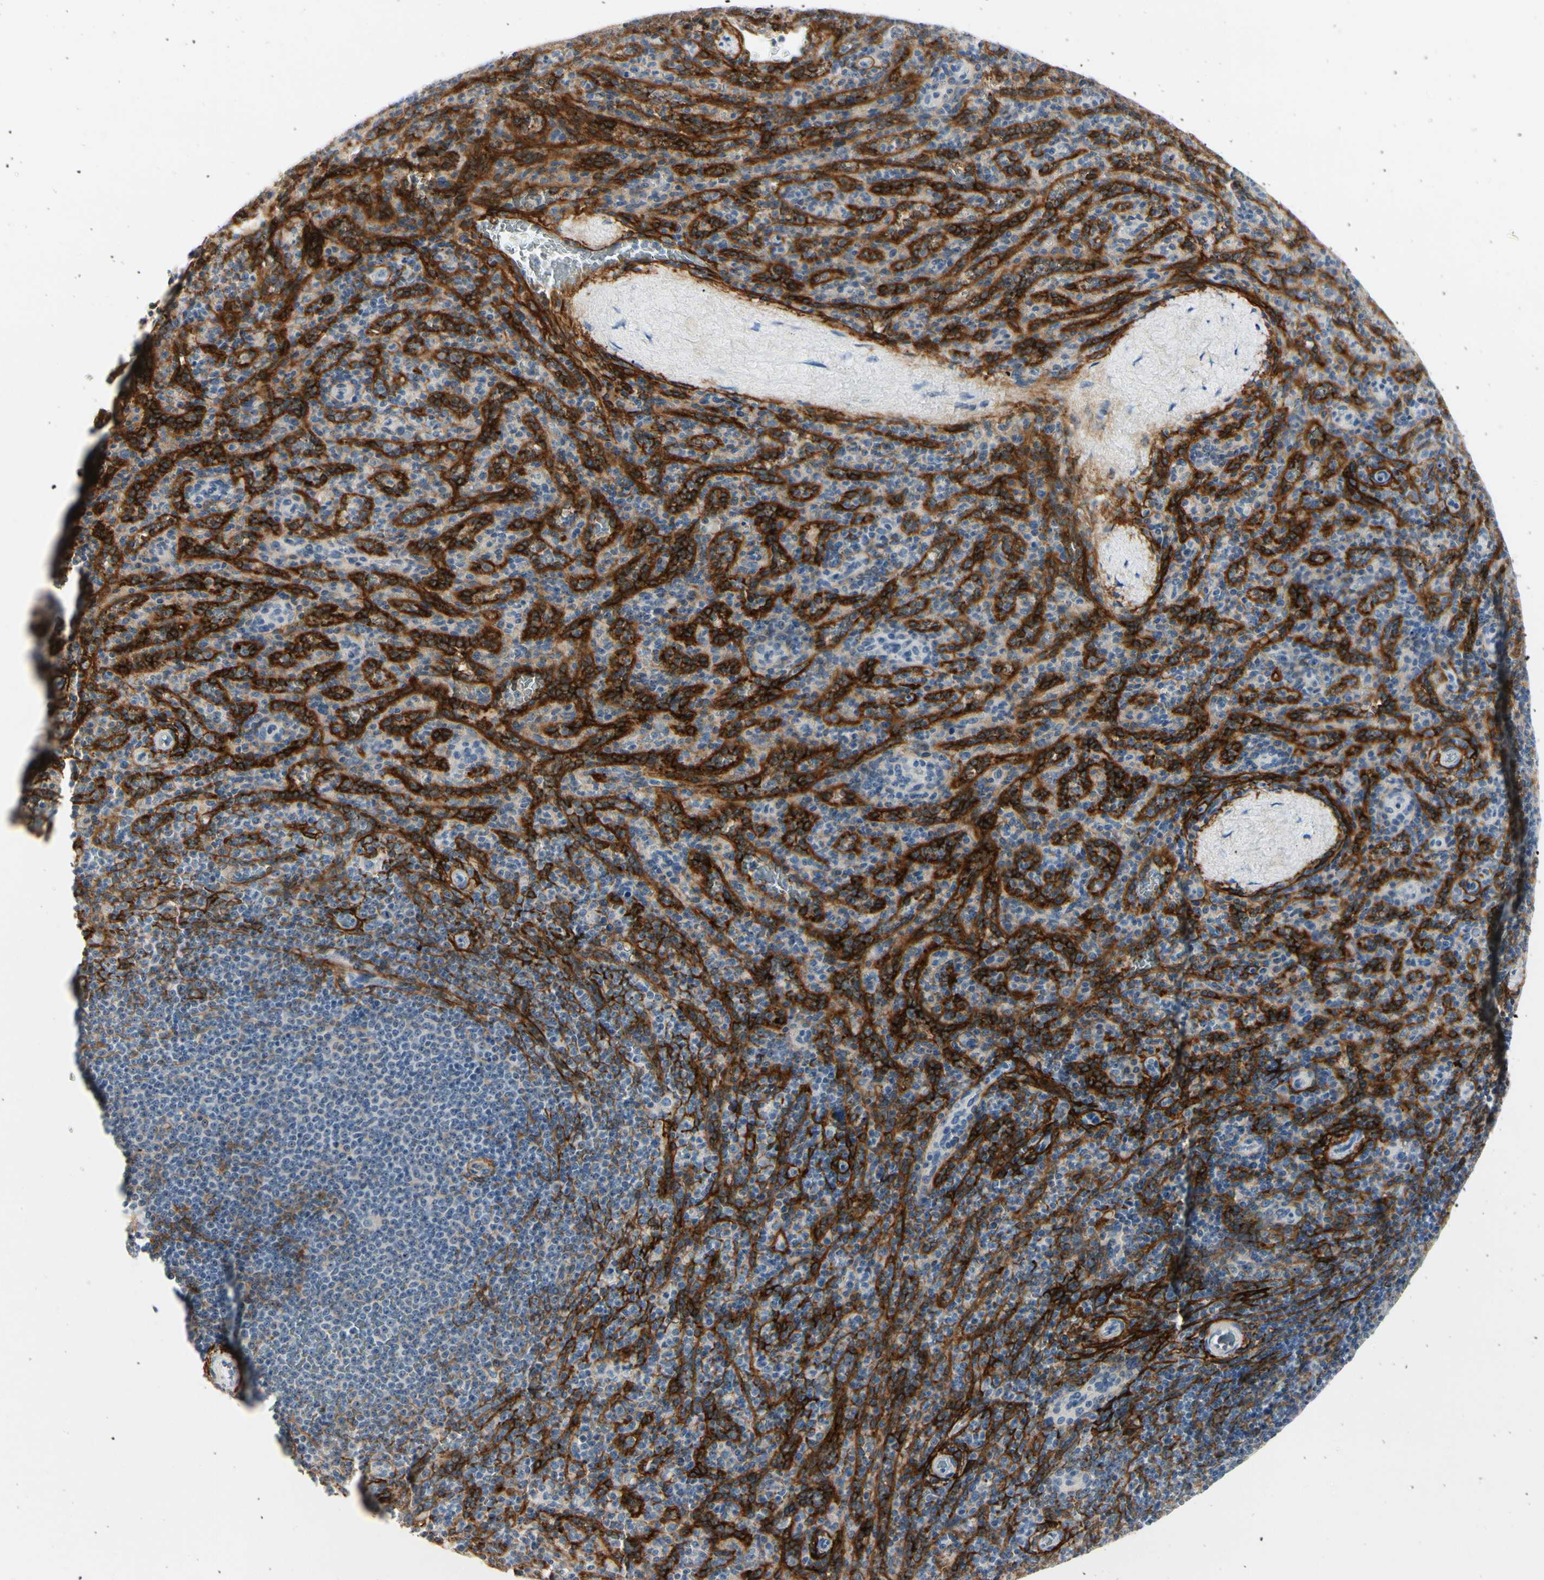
{"staining": {"intensity": "negative", "quantity": "none", "location": "none"}, "tissue": "spleen", "cell_type": "Cells in red pulp", "image_type": "normal", "snomed": [{"axis": "morphology", "description": "Normal tissue, NOS"}, {"axis": "topography", "description": "Spleen"}], "caption": "This is a histopathology image of immunohistochemistry (IHC) staining of benign spleen, which shows no positivity in cells in red pulp. (Stains: DAB immunohistochemistry with hematoxylin counter stain, Microscopy: brightfield microscopy at high magnification).", "gene": "GGT5", "patient": {"sex": "male", "age": 36}}